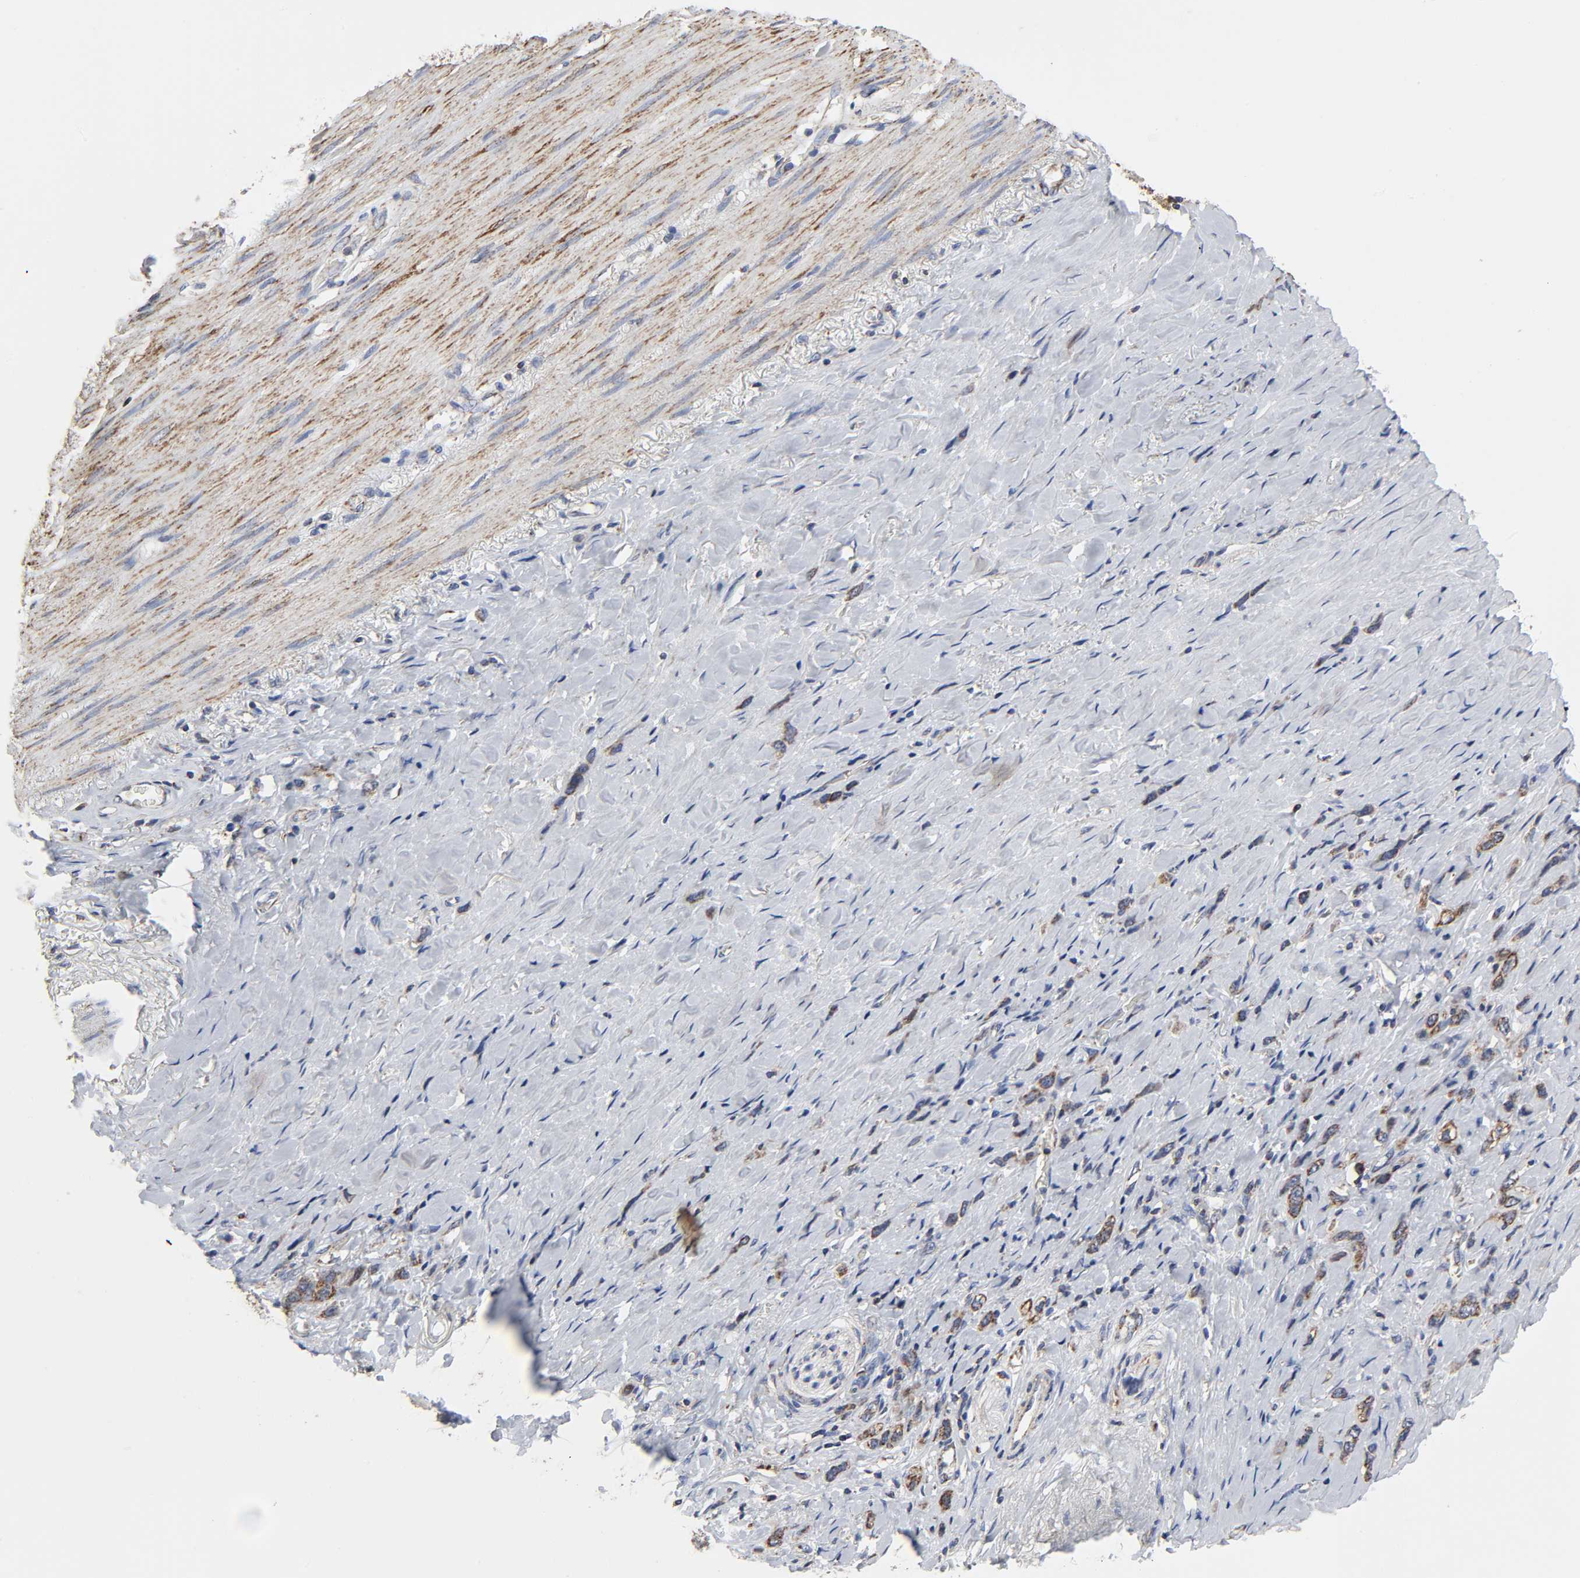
{"staining": {"intensity": "strong", "quantity": ">75%", "location": "cytoplasmic/membranous"}, "tissue": "stomach cancer", "cell_type": "Tumor cells", "image_type": "cancer", "snomed": [{"axis": "morphology", "description": "Normal tissue, NOS"}, {"axis": "morphology", "description": "Adenocarcinoma, NOS"}, {"axis": "morphology", "description": "Adenocarcinoma, High grade"}, {"axis": "topography", "description": "Stomach, upper"}, {"axis": "topography", "description": "Stomach"}], "caption": "A high-resolution histopathology image shows immunohistochemistry staining of adenocarcinoma (stomach), which displays strong cytoplasmic/membranous positivity in approximately >75% of tumor cells.", "gene": "COX6B1", "patient": {"sex": "female", "age": 65}}